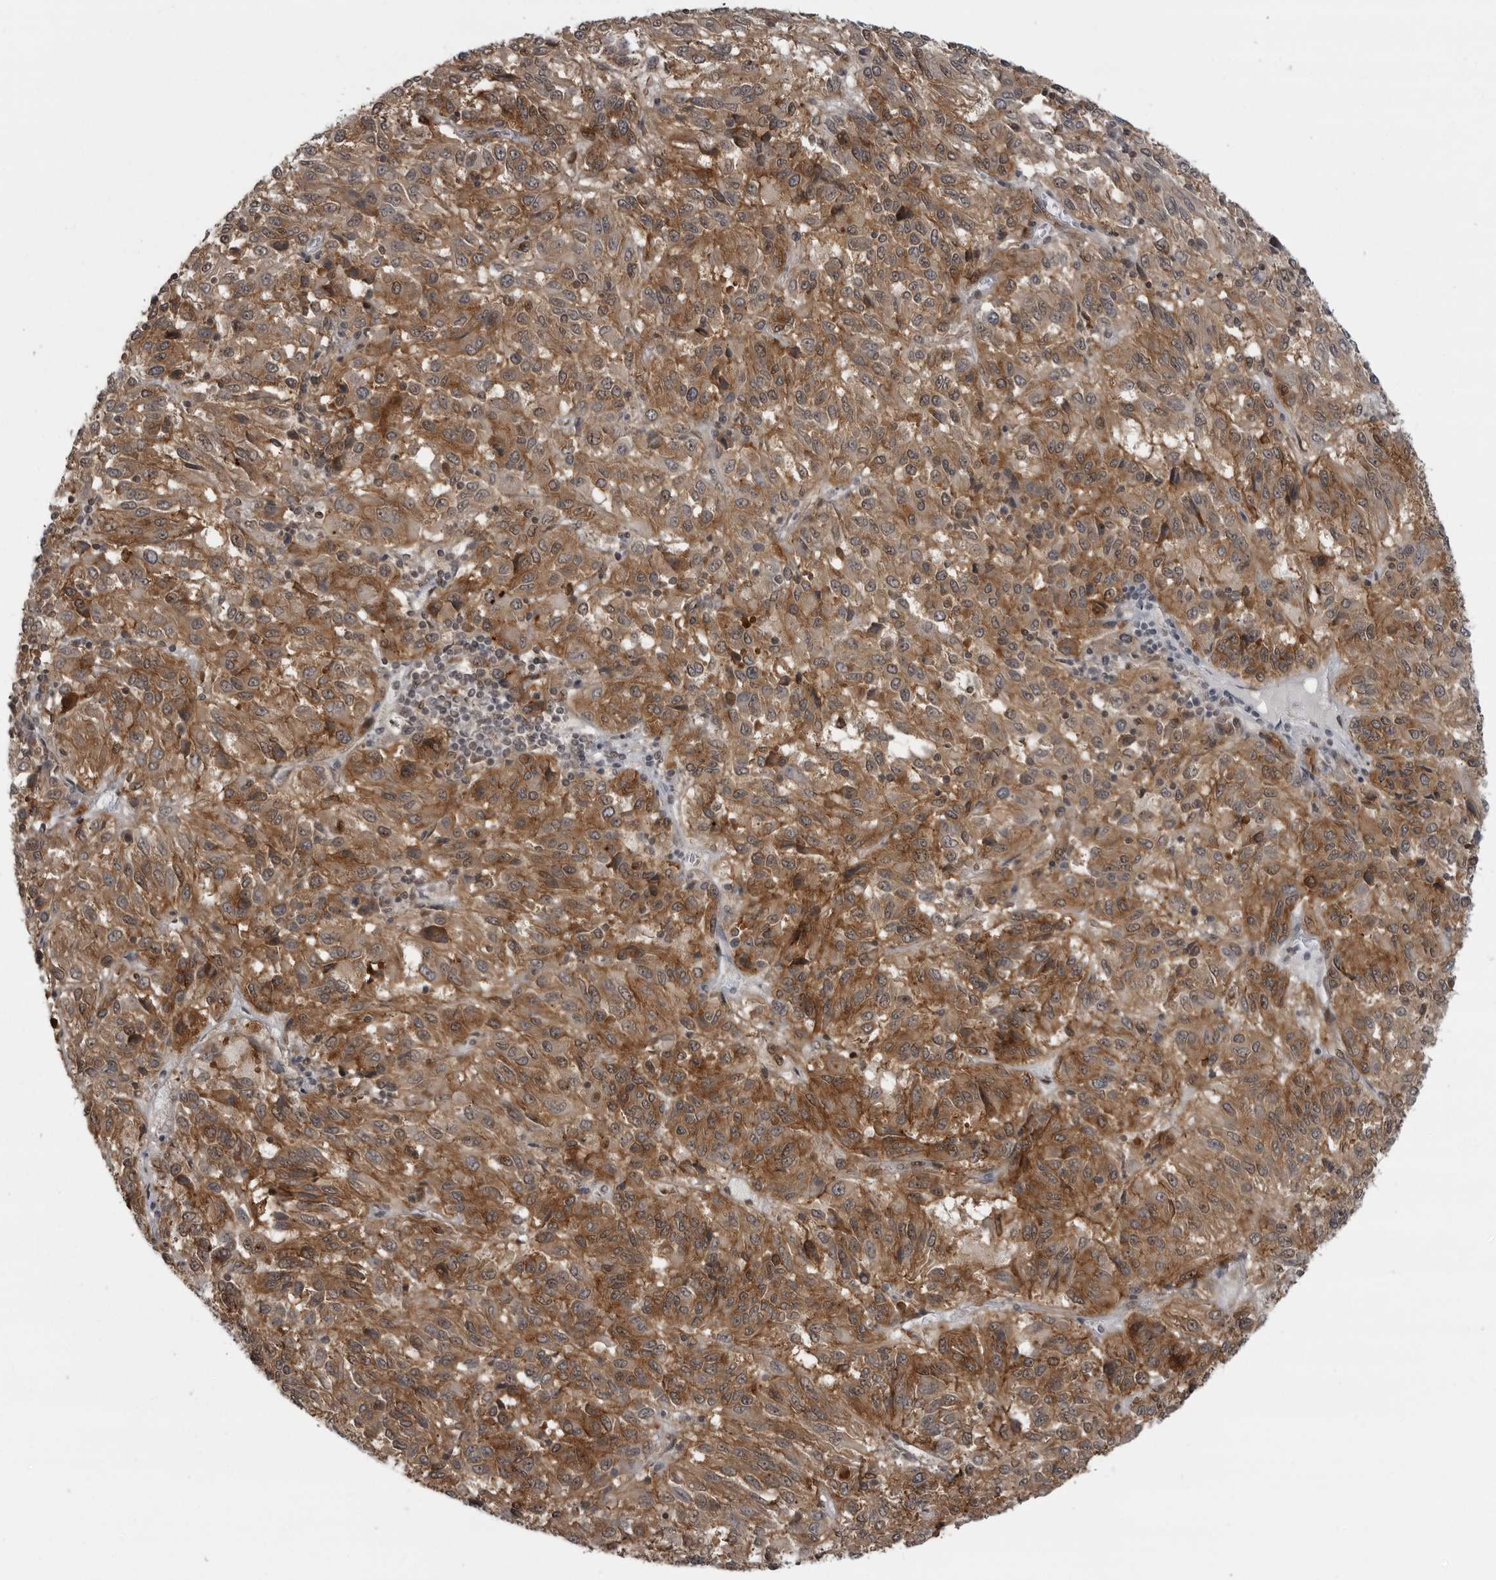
{"staining": {"intensity": "moderate", "quantity": ">75%", "location": "cytoplasmic/membranous"}, "tissue": "melanoma", "cell_type": "Tumor cells", "image_type": "cancer", "snomed": [{"axis": "morphology", "description": "Malignant melanoma, Metastatic site"}, {"axis": "topography", "description": "Lung"}], "caption": "An image of human melanoma stained for a protein exhibits moderate cytoplasmic/membranous brown staining in tumor cells.", "gene": "C8orf58", "patient": {"sex": "male", "age": 64}}